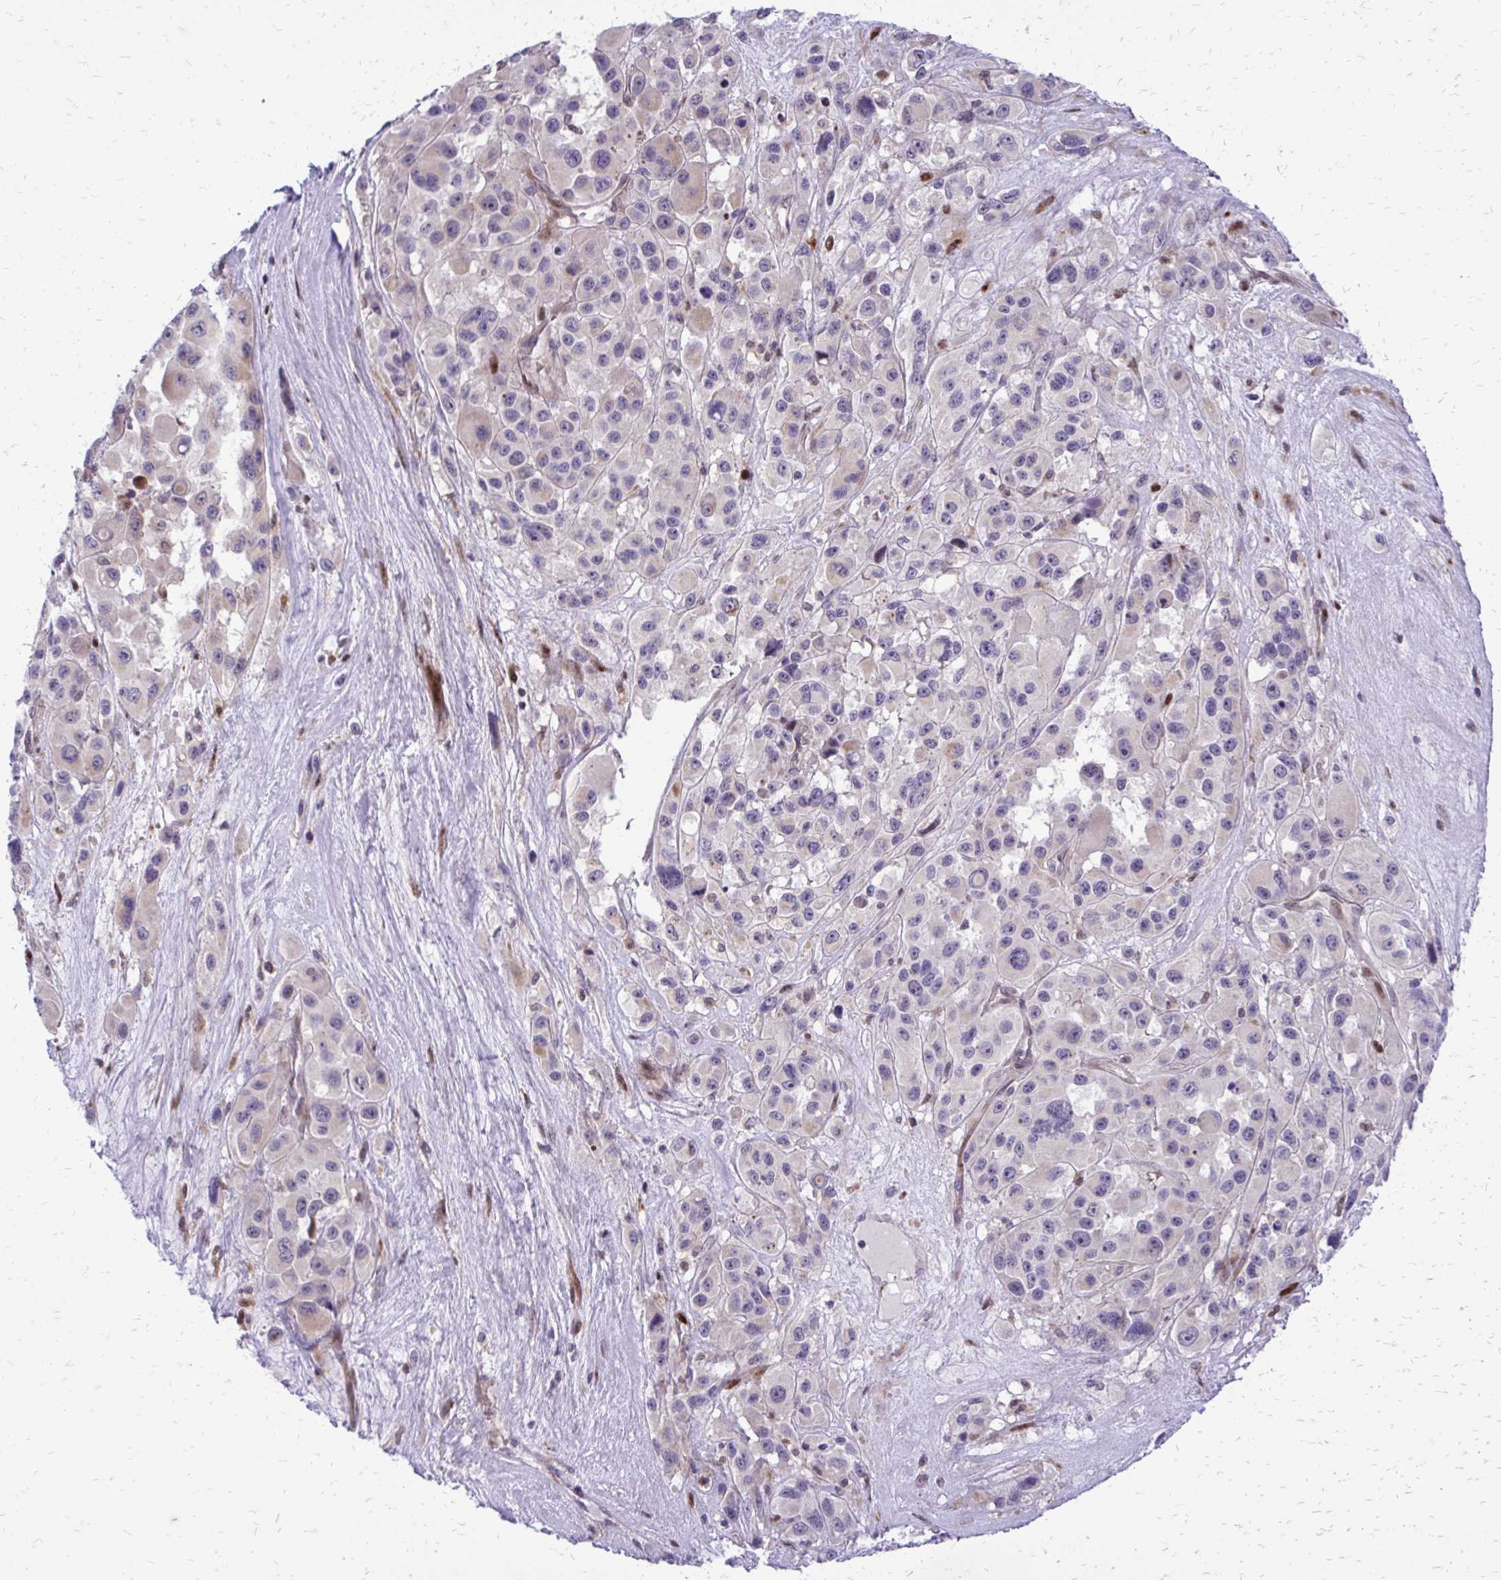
{"staining": {"intensity": "weak", "quantity": "<25%", "location": "cytoplasmic/membranous"}, "tissue": "melanoma", "cell_type": "Tumor cells", "image_type": "cancer", "snomed": [{"axis": "morphology", "description": "Malignant melanoma, Metastatic site"}, {"axis": "topography", "description": "Lymph node"}], "caption": "Protein analysis of melanoma demonstrates no significant expression in tumor cells.", "gene": "PPDPFL", "patient": {"sex": "female", "age": 65}}